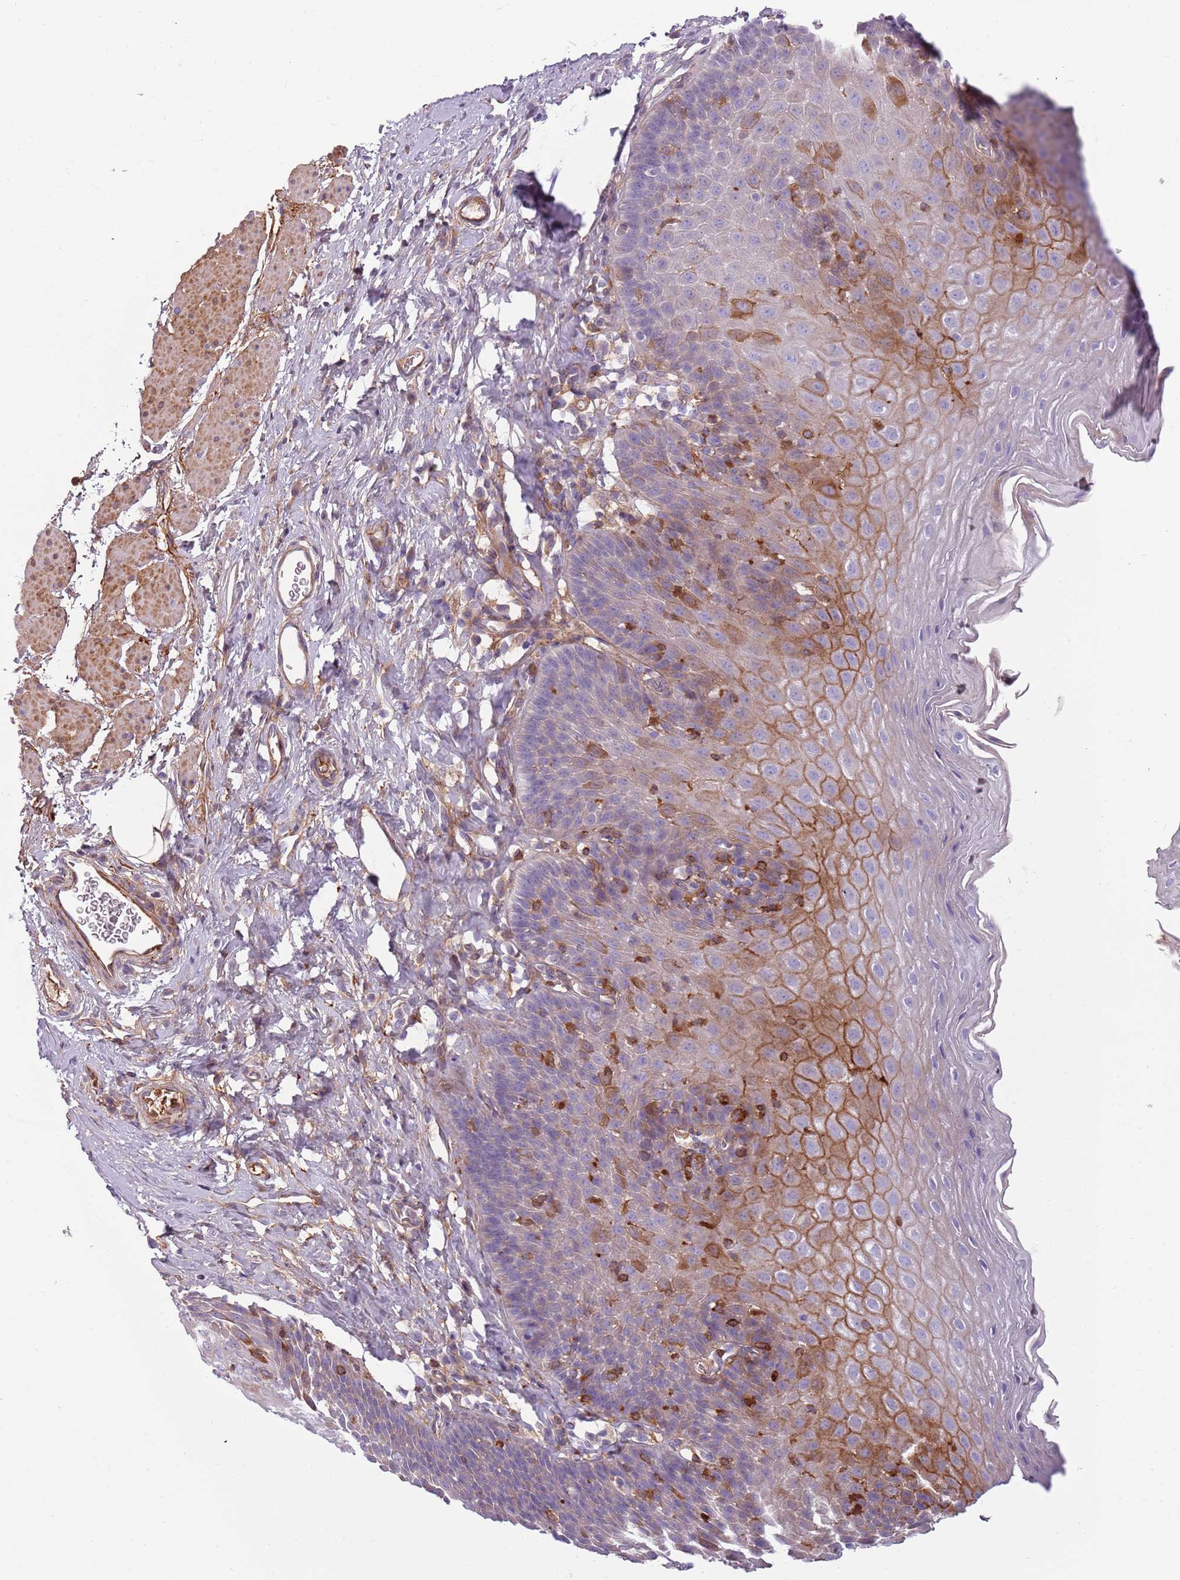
{"staining": {"intensity": "strong", "quantity": "<25%", "location": "cytoplasmic/membranous"}, "tissue": "esophagus", "cell_type": "Squamous epithelial cells", "image_type": "normal", "snomed": [{"axis": "morphology", "description": "Normal tissue, NOS"}, {"axis": "topography", "description": "Esophagus"}], "caption": "Protein analysis of normal esophagus demonstrates strong cytoplasmic/membranous positivity in approximately <25% of squamous epithelial cells.", "gene": "NADK", "patient": {"sex": "female", "age": 61}}